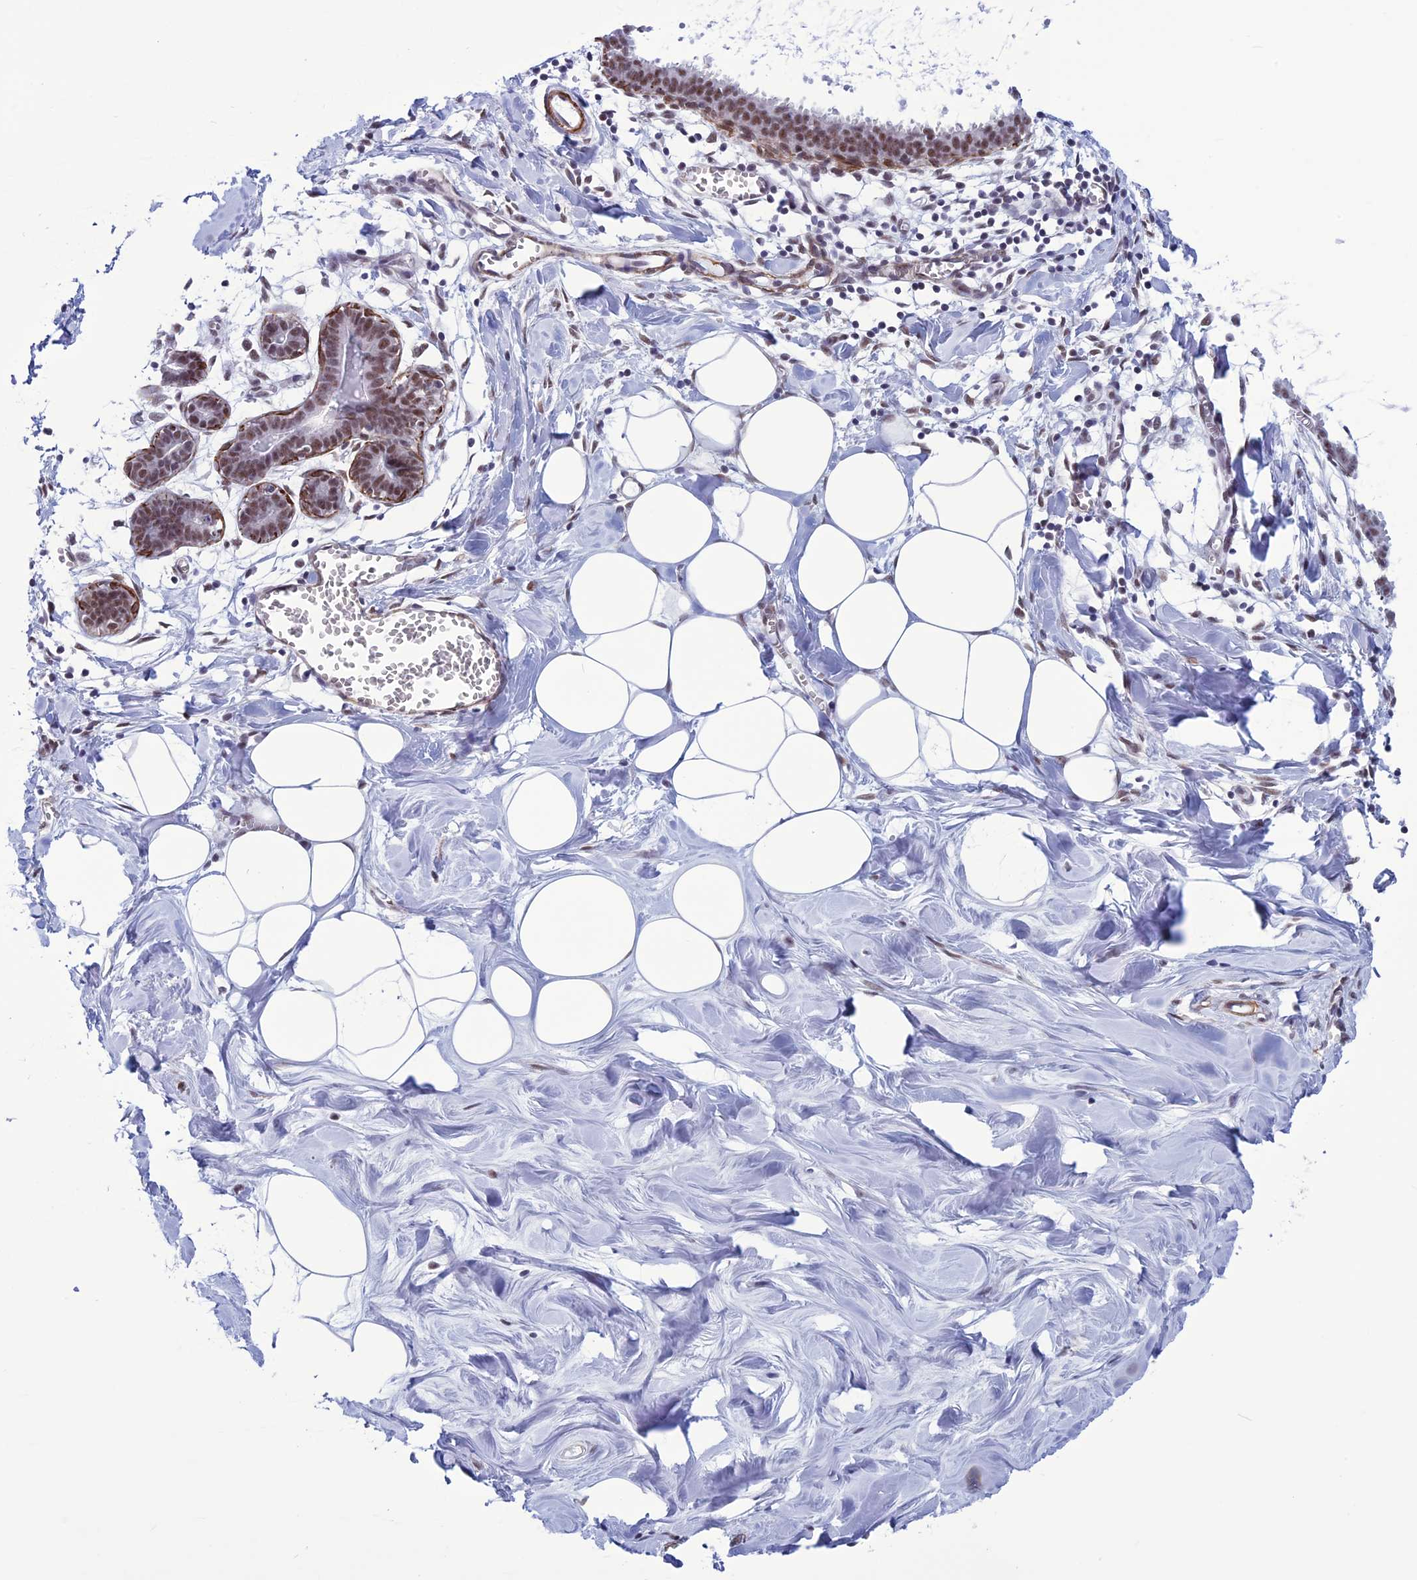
{"staining": {"intensity": "moderate", "quantity": ">75%", "location": "nuclear"}, "tissue": "breast", "cell_type": "Adipocytes", "image_type": "normal", "snomed": [{"axis": "morphology", "description": "Normal tissue, NOS"}, {"axis": "topography", "description": "Breast"}], "caption": "Immunohistochemical staining of normal breast shows medium levels of moderate nuclear positivity in approximately >75% of adipocytes.", "gene": "U2AF1", "patient": {"sex": "female", "age": 27}}